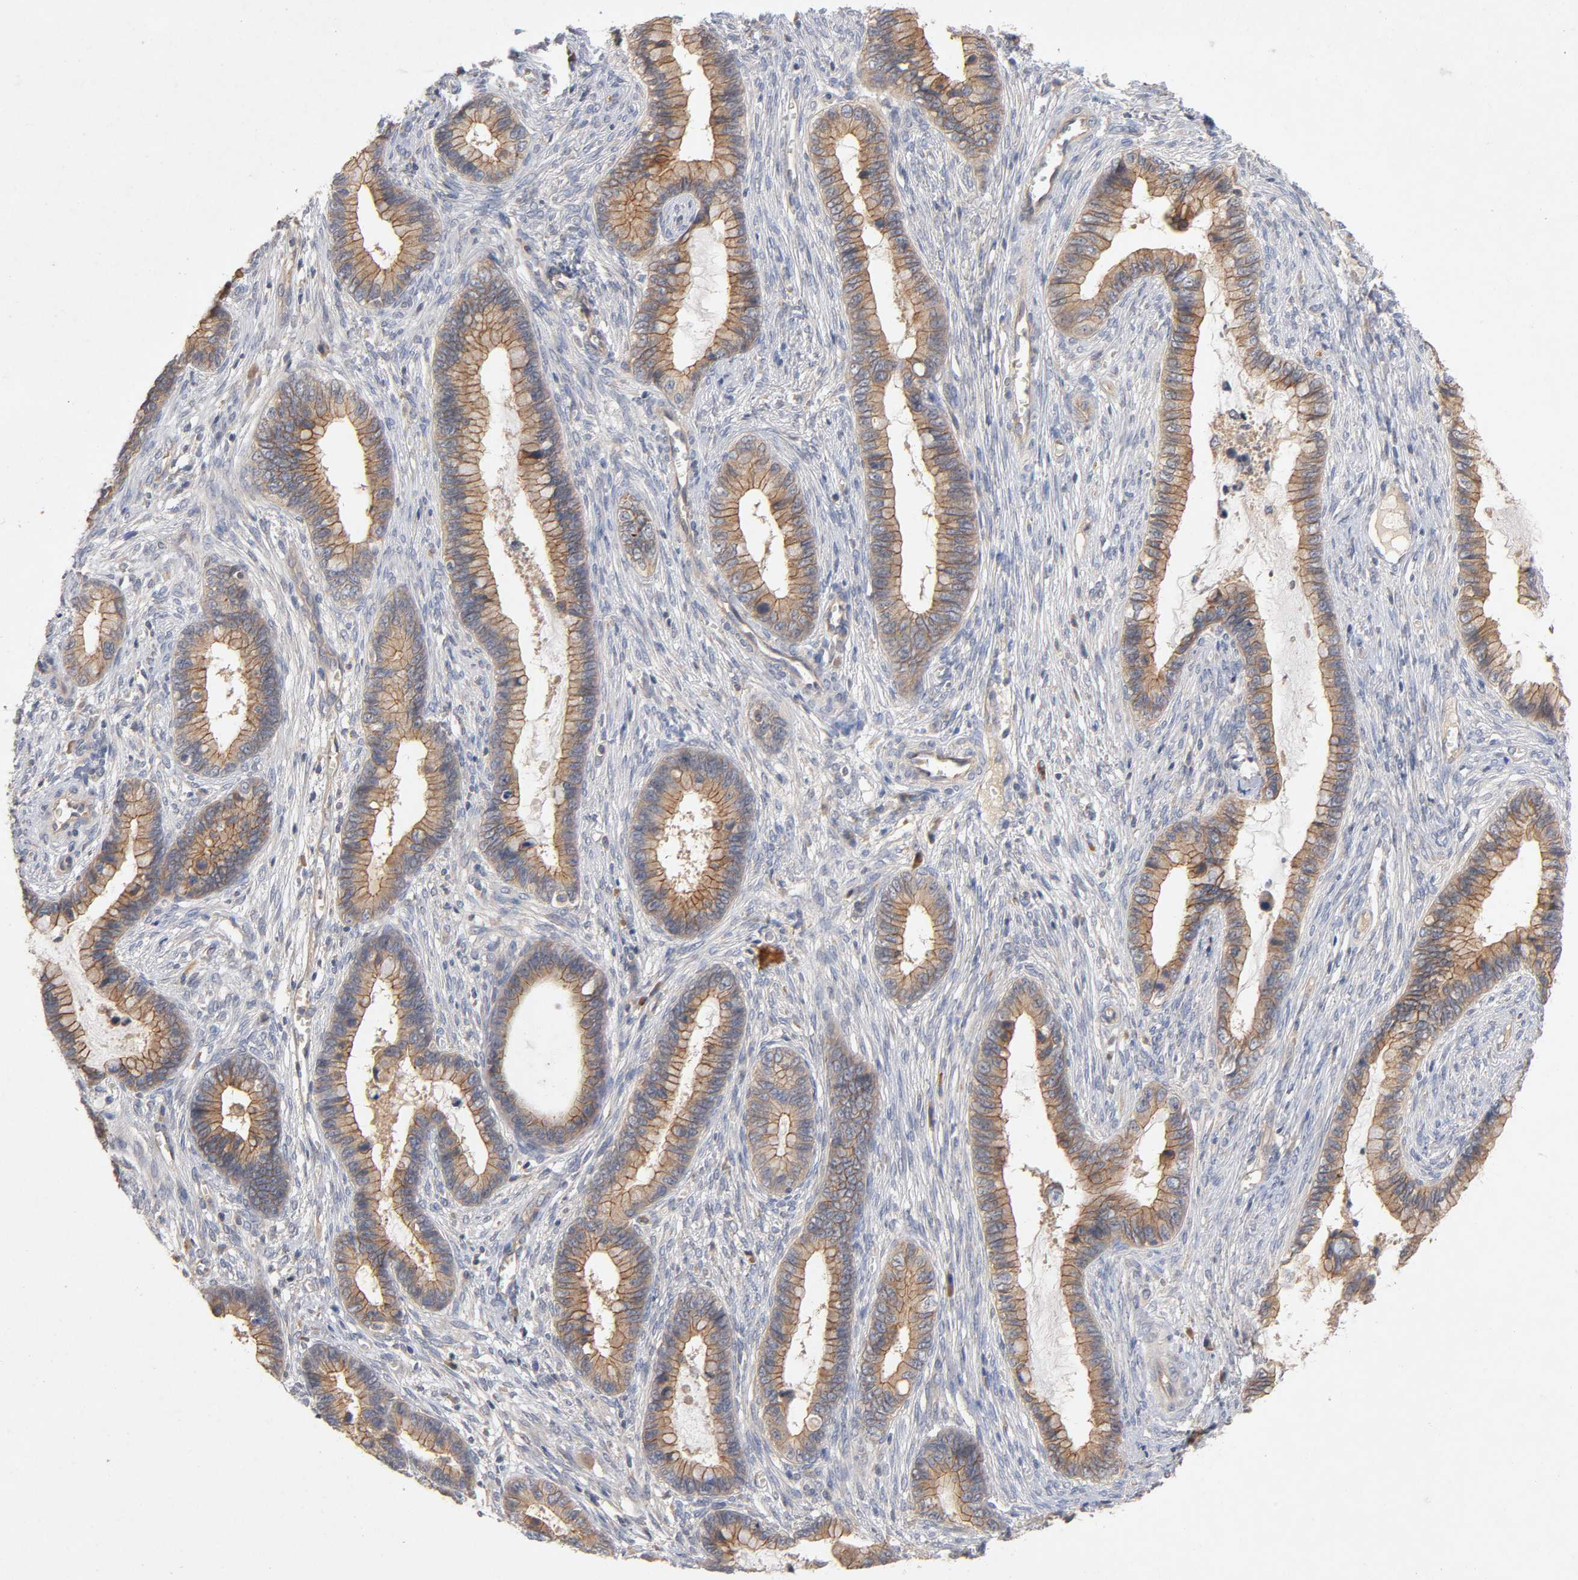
{"staining": {"intensity": "moderate", "quantity": ">75%", "location": "cytoplasmic/membranous"}, "tissue": "cervical cancer", "cell_type": "Tumor cells", "image_type": "cancer", "snomed": [{"axis": "morphology", "description": "Adenocarcinoma, NOS"}, {"axis": "topography", "description": "Cervix"}], "caption": "Cervical adenocarcinoma stained for a protein (brown) reveals moderate cytoplasmic/membranous positive expression in approximately >75% of tumor cells.", "gene": "PDZD11", "patient": {"sex": "female", "age": 44}}